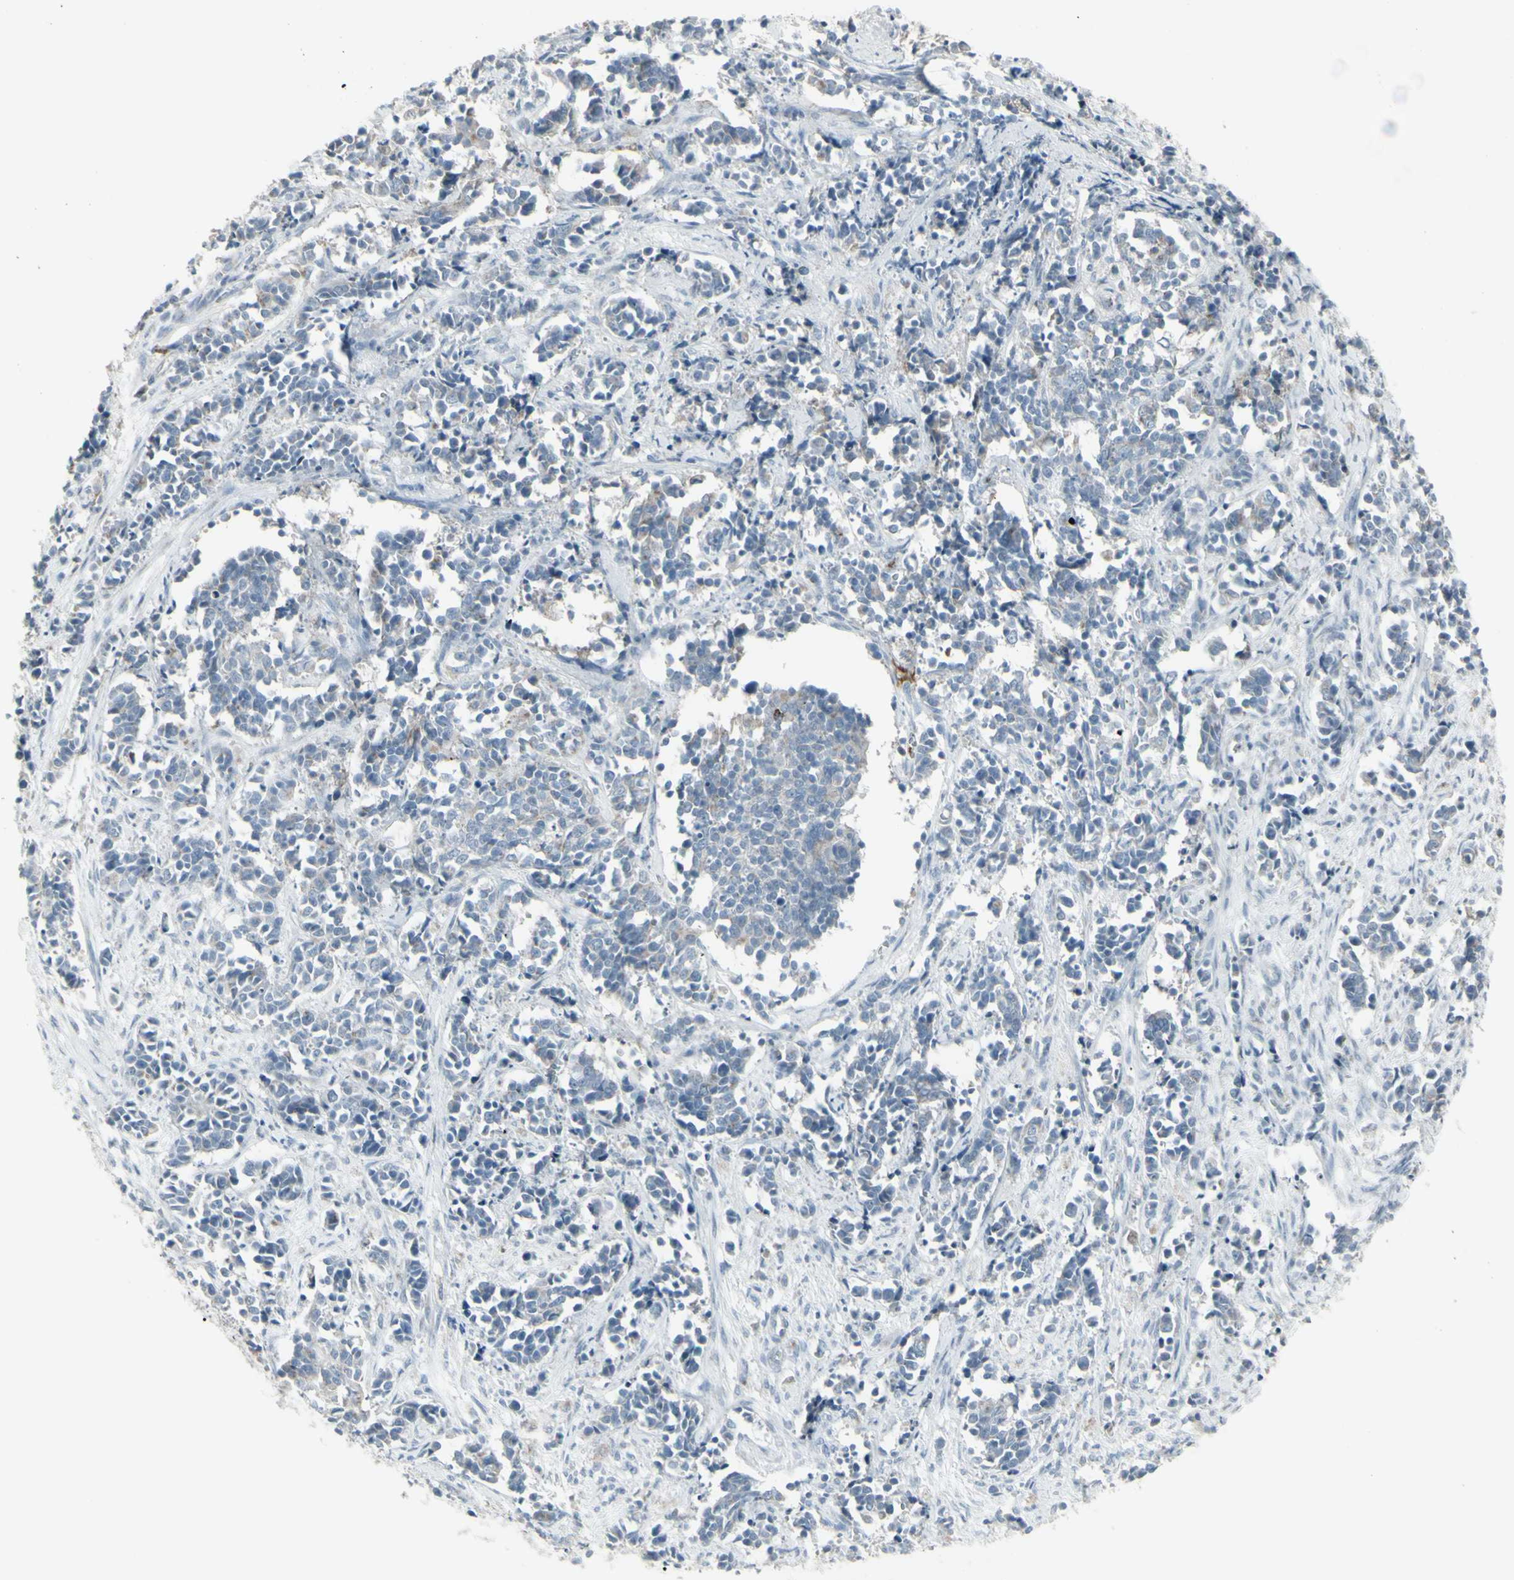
{"staining": {"intensity": "negative", "quantity": "none", "location": "none"}, "tissue": "cervical cancer", "cell_type": "Tumor cells", "image_type": "cancer", "snomed": [{"axis": "morphology", "description": "Normal tissue, NOS"}, {"axis": "morphology", "description": "Squamous cell carcinoma, NOS"}, {"axis": "topography", "description": "Cervix"}], "caption": "Image shows no protein staining in tumor cells of cervical cancer (squamous cell carcinoma) tissue.", "gene": "CD79B", "patient": {"sex": "female", "age": 35}}